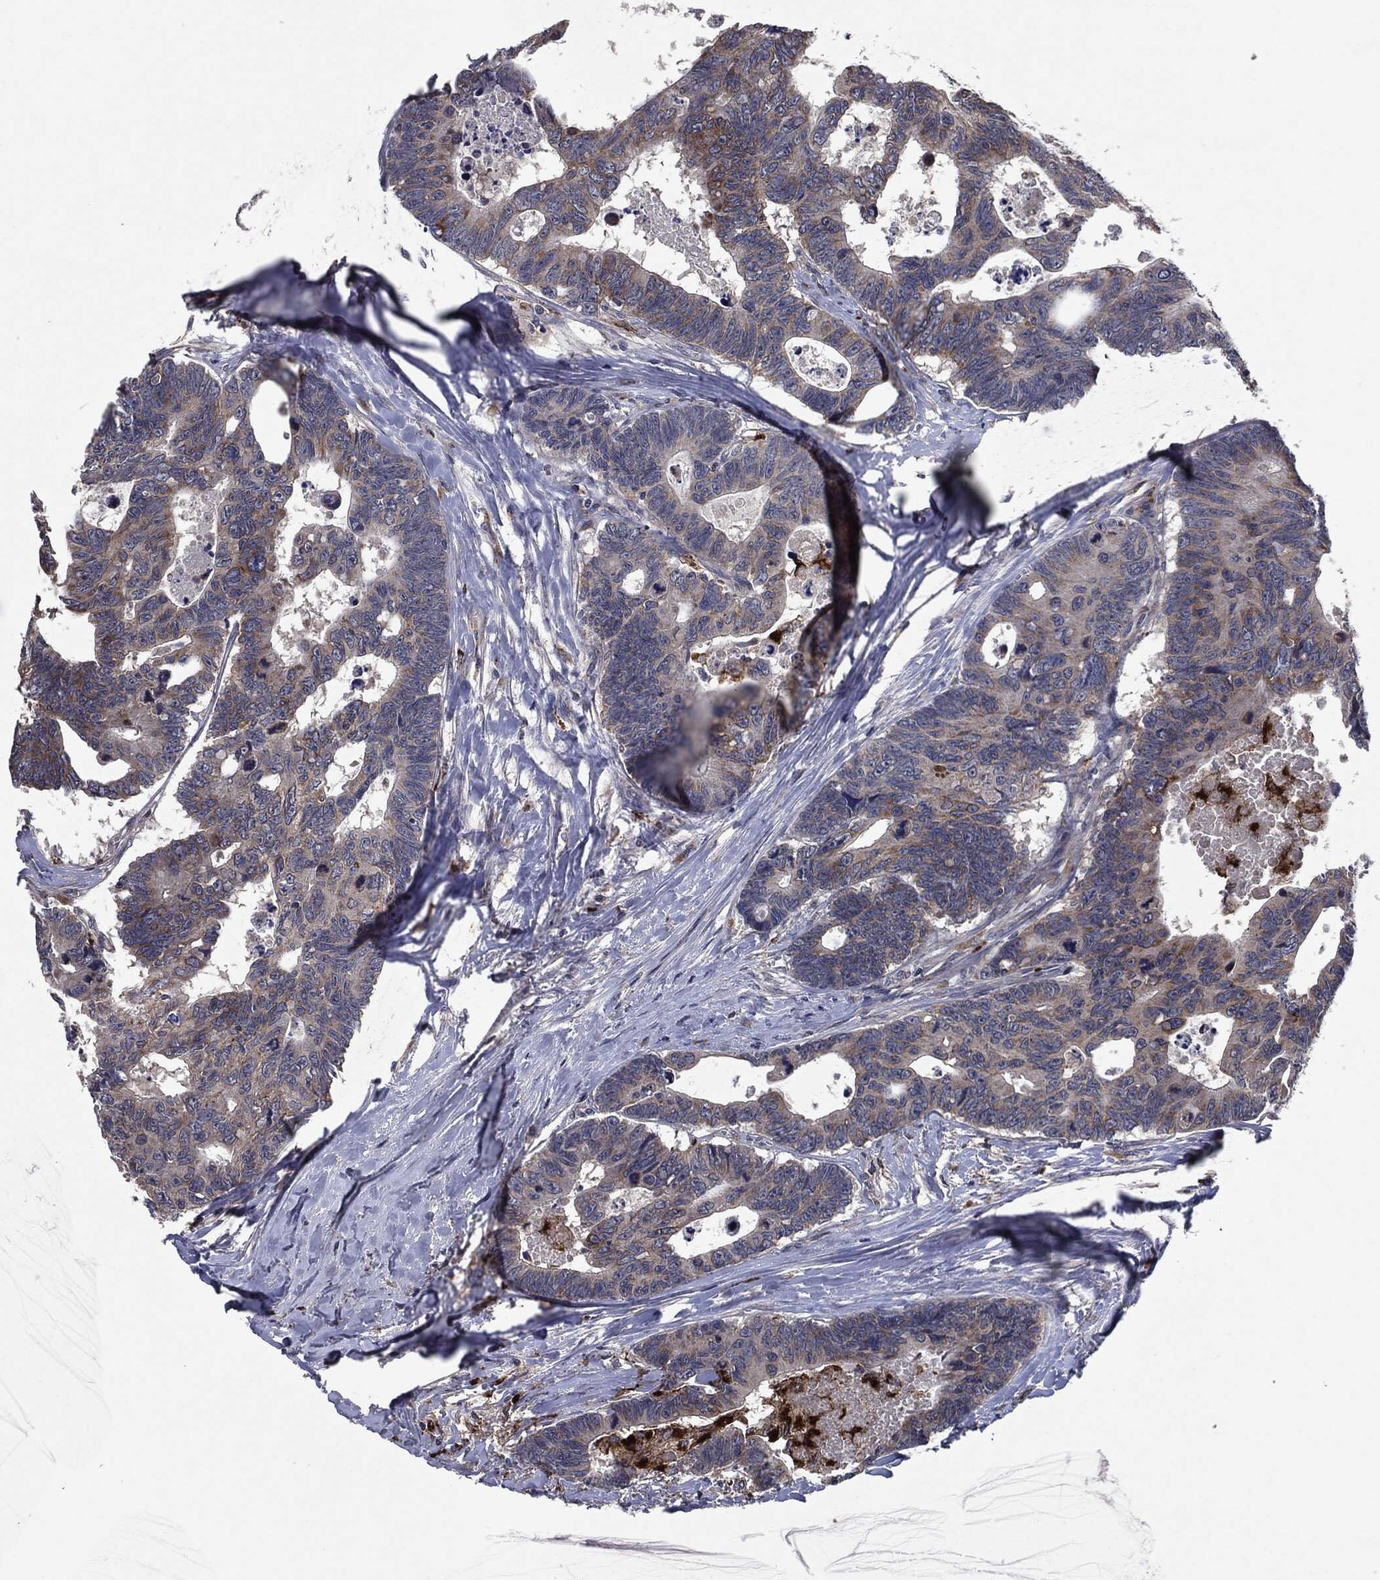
{"staining": {"intensity": "moderate", "quantity": "<25%", "location": "cytoplasmic/membranous"}, "tissue": "colorectal cancer", "cell_type": "Tumor cells", "image_type": "cancer", "snomed": [{"axis": "morphology", "description": "Adenocarcinoma, NOS"}, {"axis": "topography", "description": "Colon"}], "caption": "A brown stain shows moderate cytoplasmic/membranous expression of a protein in human colorectal adenocarcinoma tumor cells. (DAB = brown stain, brightfield microscopy at high magnification).", "gene": "SLC31A2", "patient": {"sex": "female", "age": 77}}